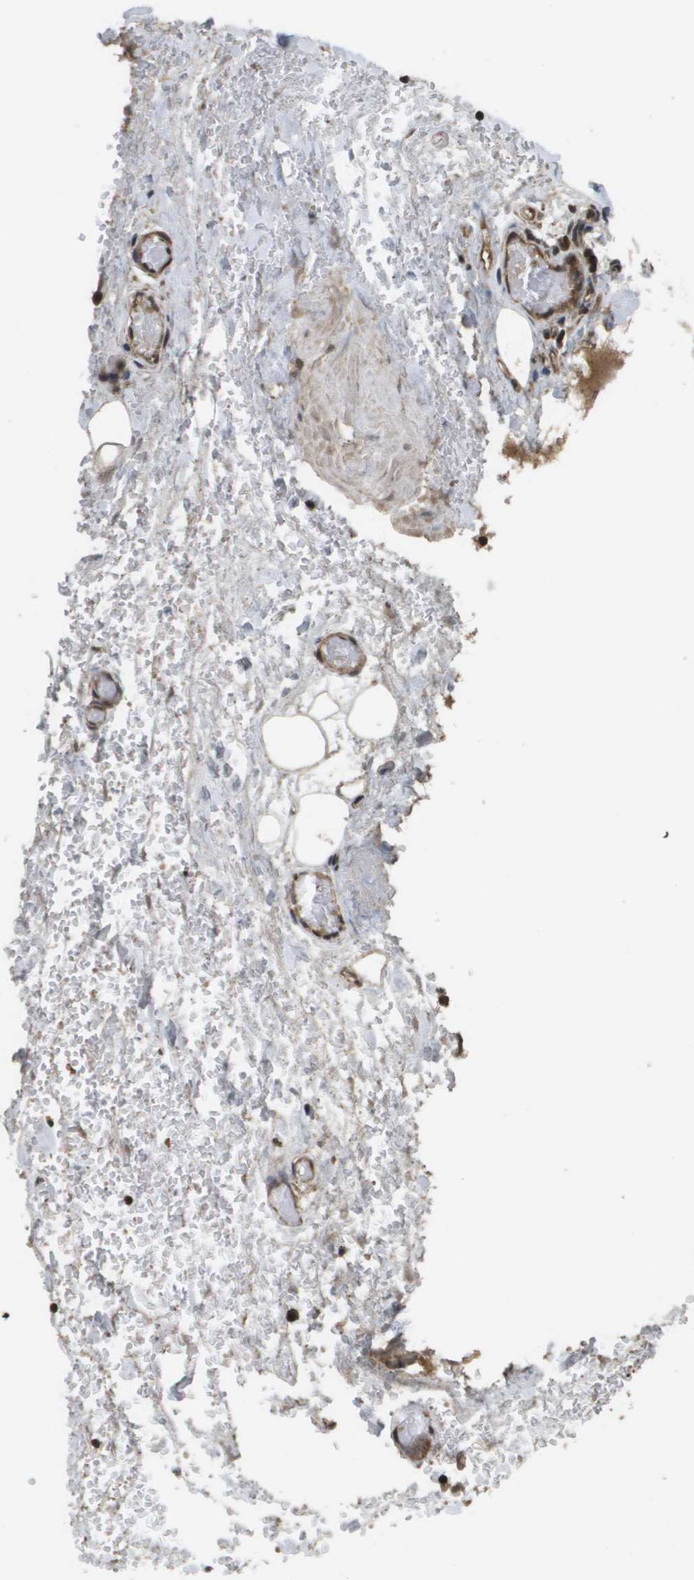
{"staining": {"intensity": "moderate", "quantity": "25%-75%", "location": "cytoplasmic/membranous"}, "tissue": "adipose tissue", "cell_type": "Adipocytes", "image_type": "normal", "snomed": [{"axis": "morphology", "description": "Normal tissue, NOS"}, {"axis": "morphology", "description": "Adenocarcinoma, NOS"}, {"axis": "topography", "description": "Esophagus"}], "caption": "About 25%-75% of adipocytes in normal human adipose tissue demonstrate moderate cytoplasmic/membranous protein expression as visualized by brown immunohistochemical staining.", "gene": "KIF11", "patient": {"sex": "male", "age": 62}}